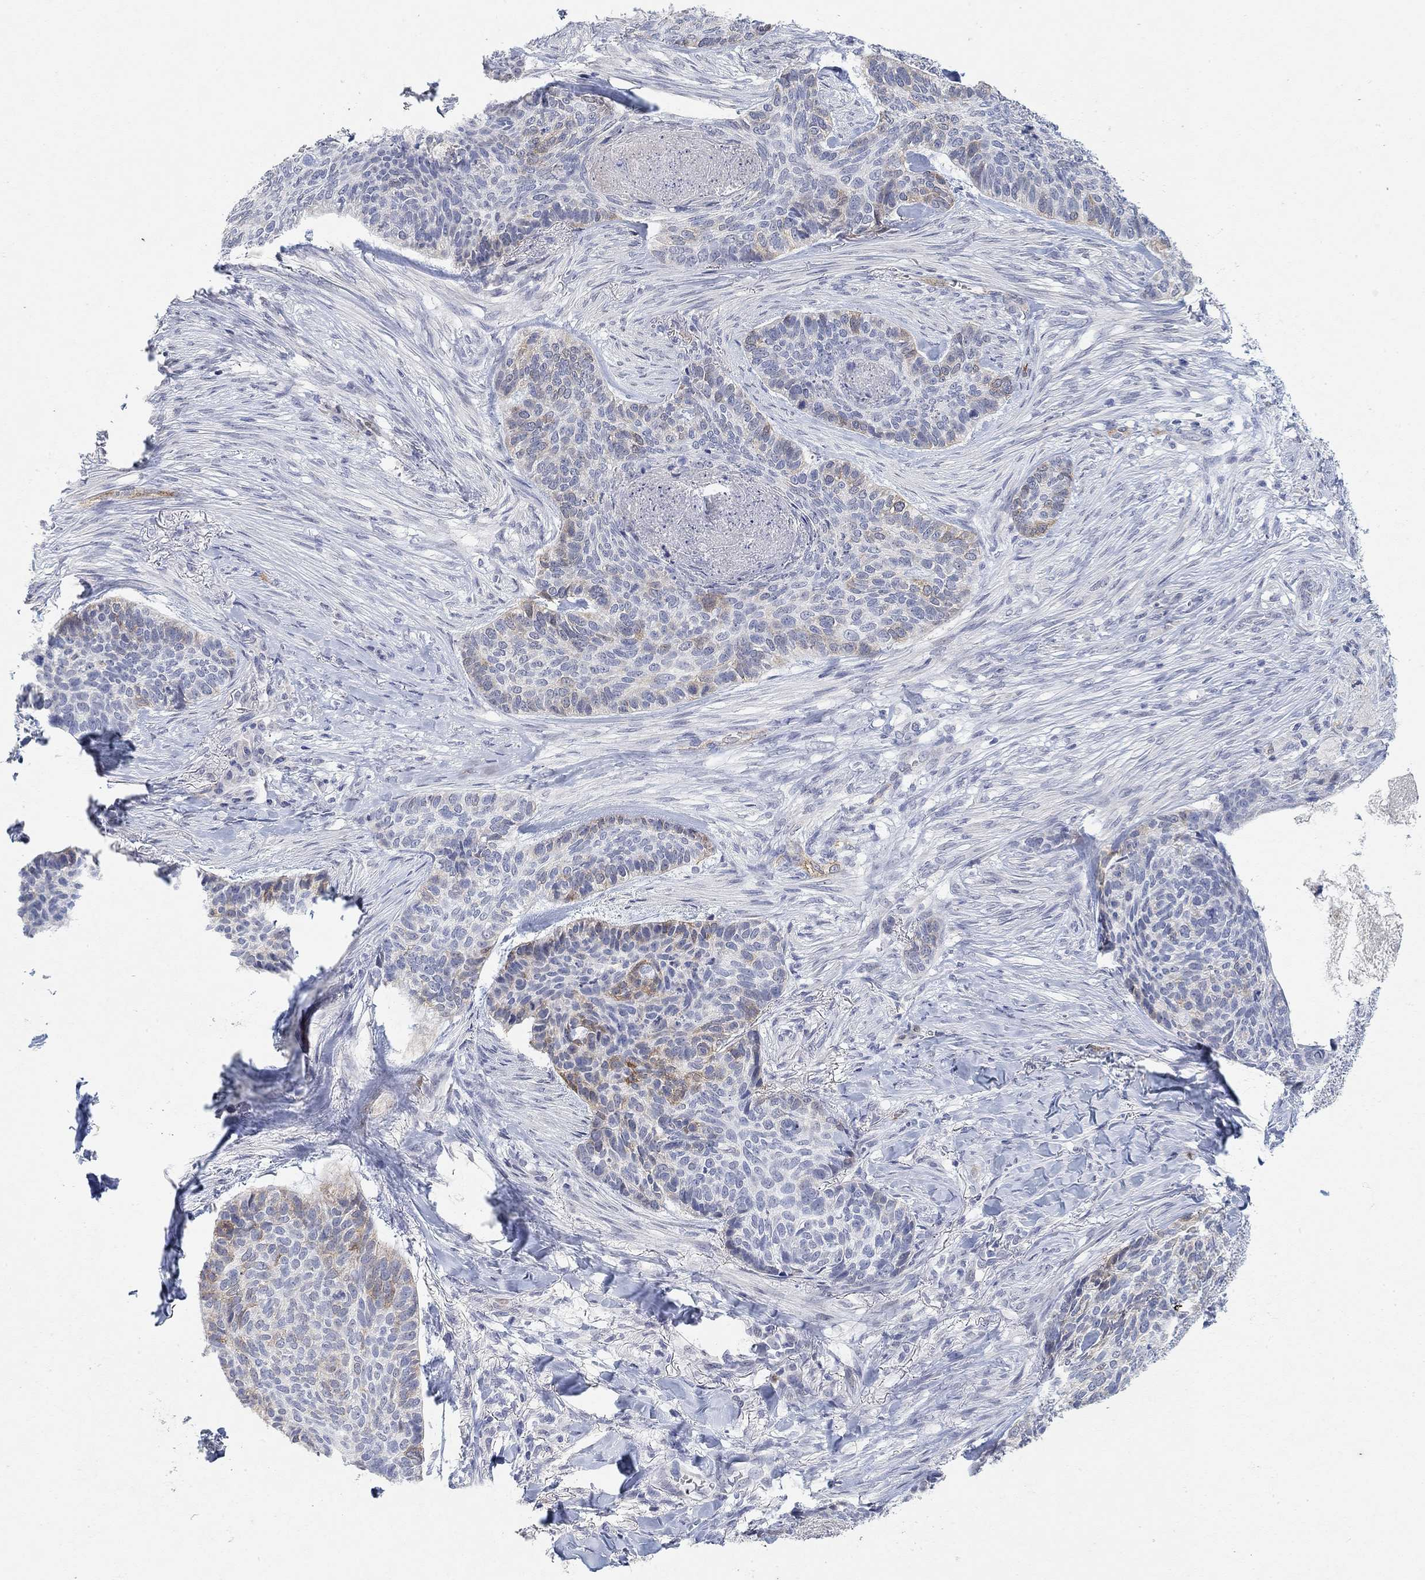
{"staining": {"intensity": "moderate", "quantity": "<25%", "location": "cytoplasmic/membranous"}, "tissue": "skin cancer", "cell_type": "Tumor cells", "image_type": "cancer", "snomed": [{"axis": "morphology", "description": "Basal cell carcinoma"}, {"axis": "topography", "description": "Skin"}], "caption": "Immunohistochemical staining of human basal cell carcinoma (skin) exhibits moderate cytoplasmic/membranous protein expression in about <25% of tumor cells.", "gene": "VAT1L", "patient": {"sex": "female", "age": 69}}